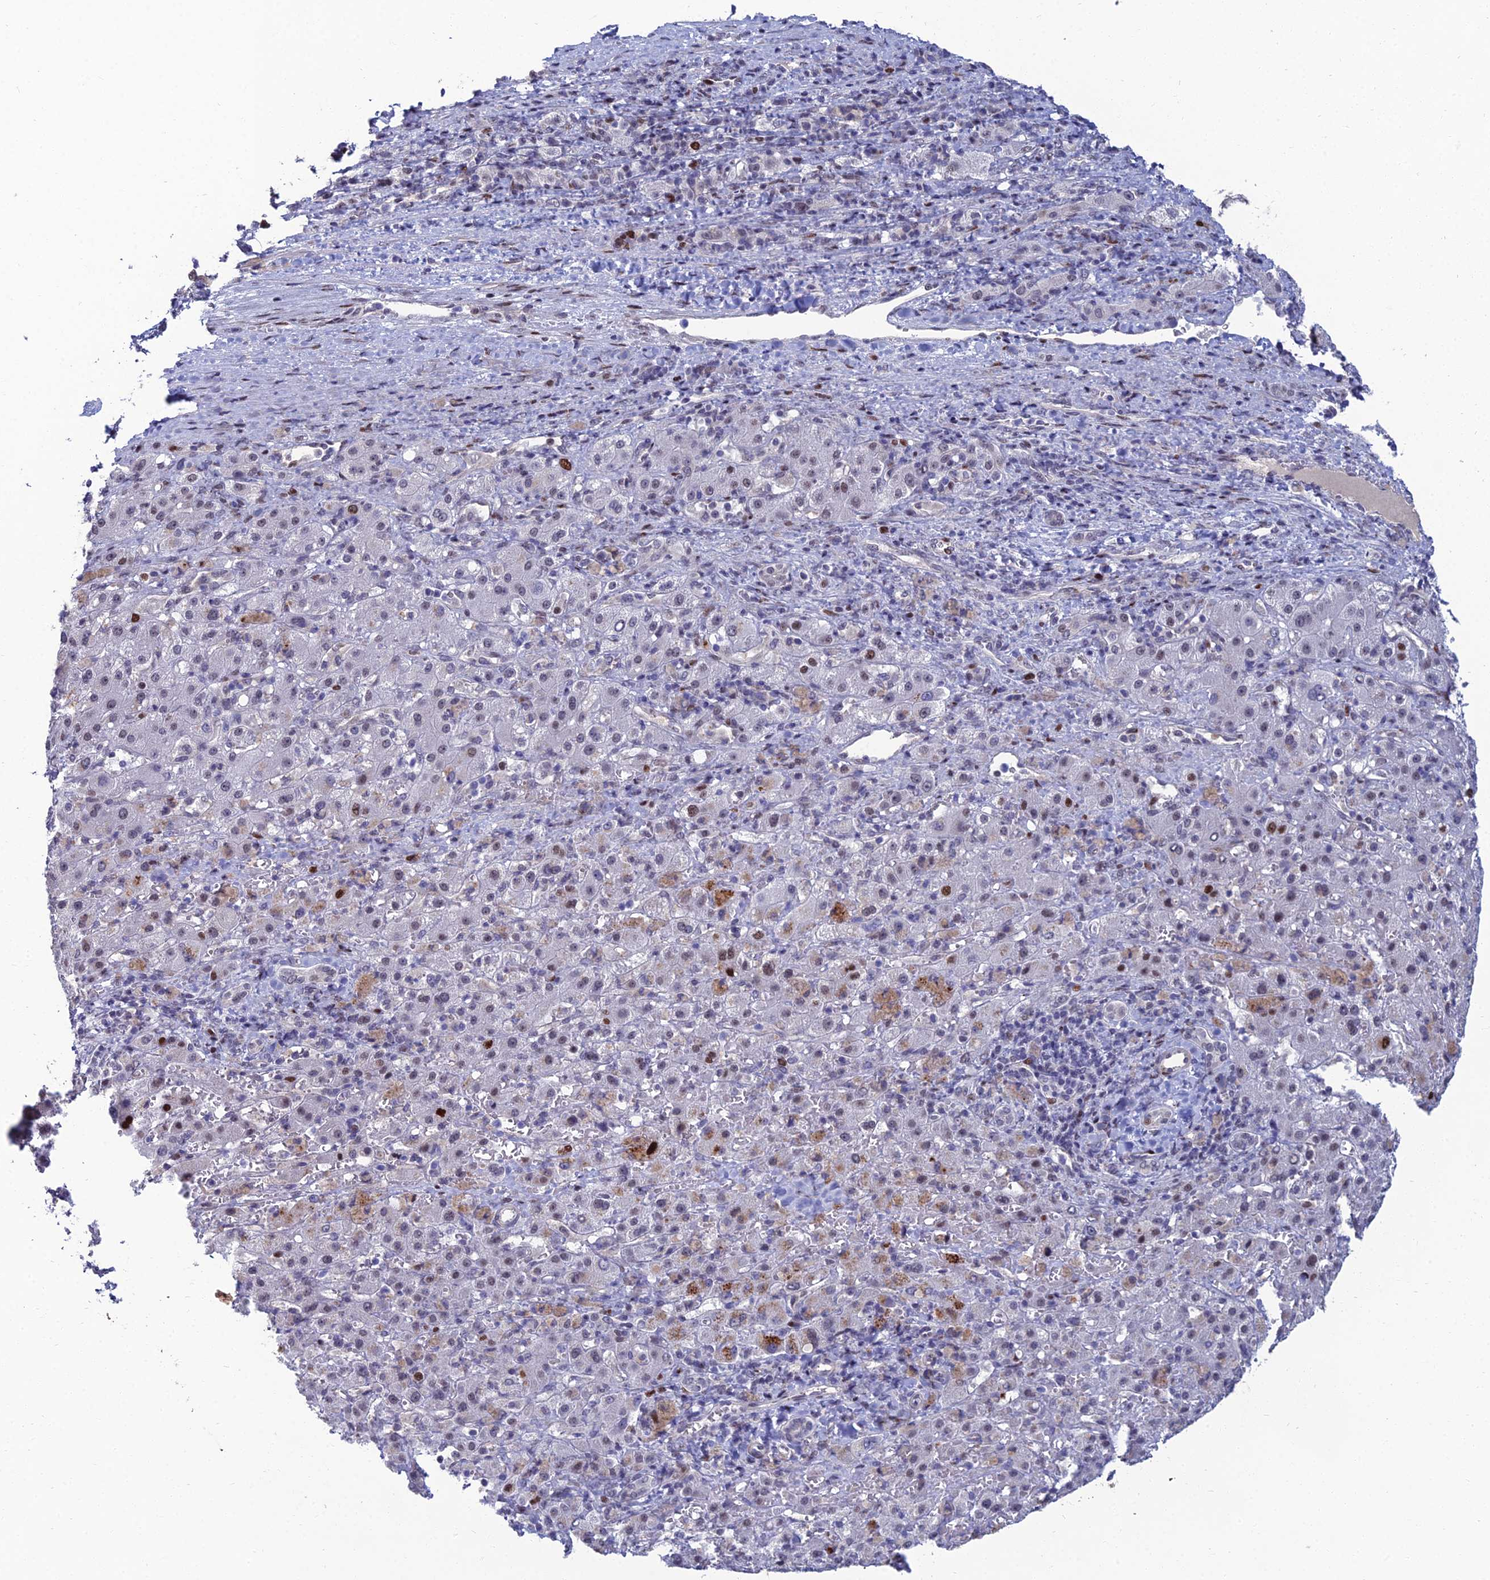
{"staining": {"intensity": "moderate", "quantity": "<25%", "location": "nuclear"}, "tissue": "liver cancer", "cell_type": "Tumor cells", "image_type": "cancer", "snomed": [{"axis": "morphology", "description": "Carcinoma, Hepatocellular, NOS"}, {"axis": "topography", "description": "Liver"}], "caption": "Immunohistochemistry photomicrograph of liver cancer (hepatocellular carcinoma) stained for a protein (brown), which shows low levels of moderate nuclear staining in approximately <25% of tumor cells.", "gene": "TAF9B", "patient": {"sex": "female", "age": 58}}